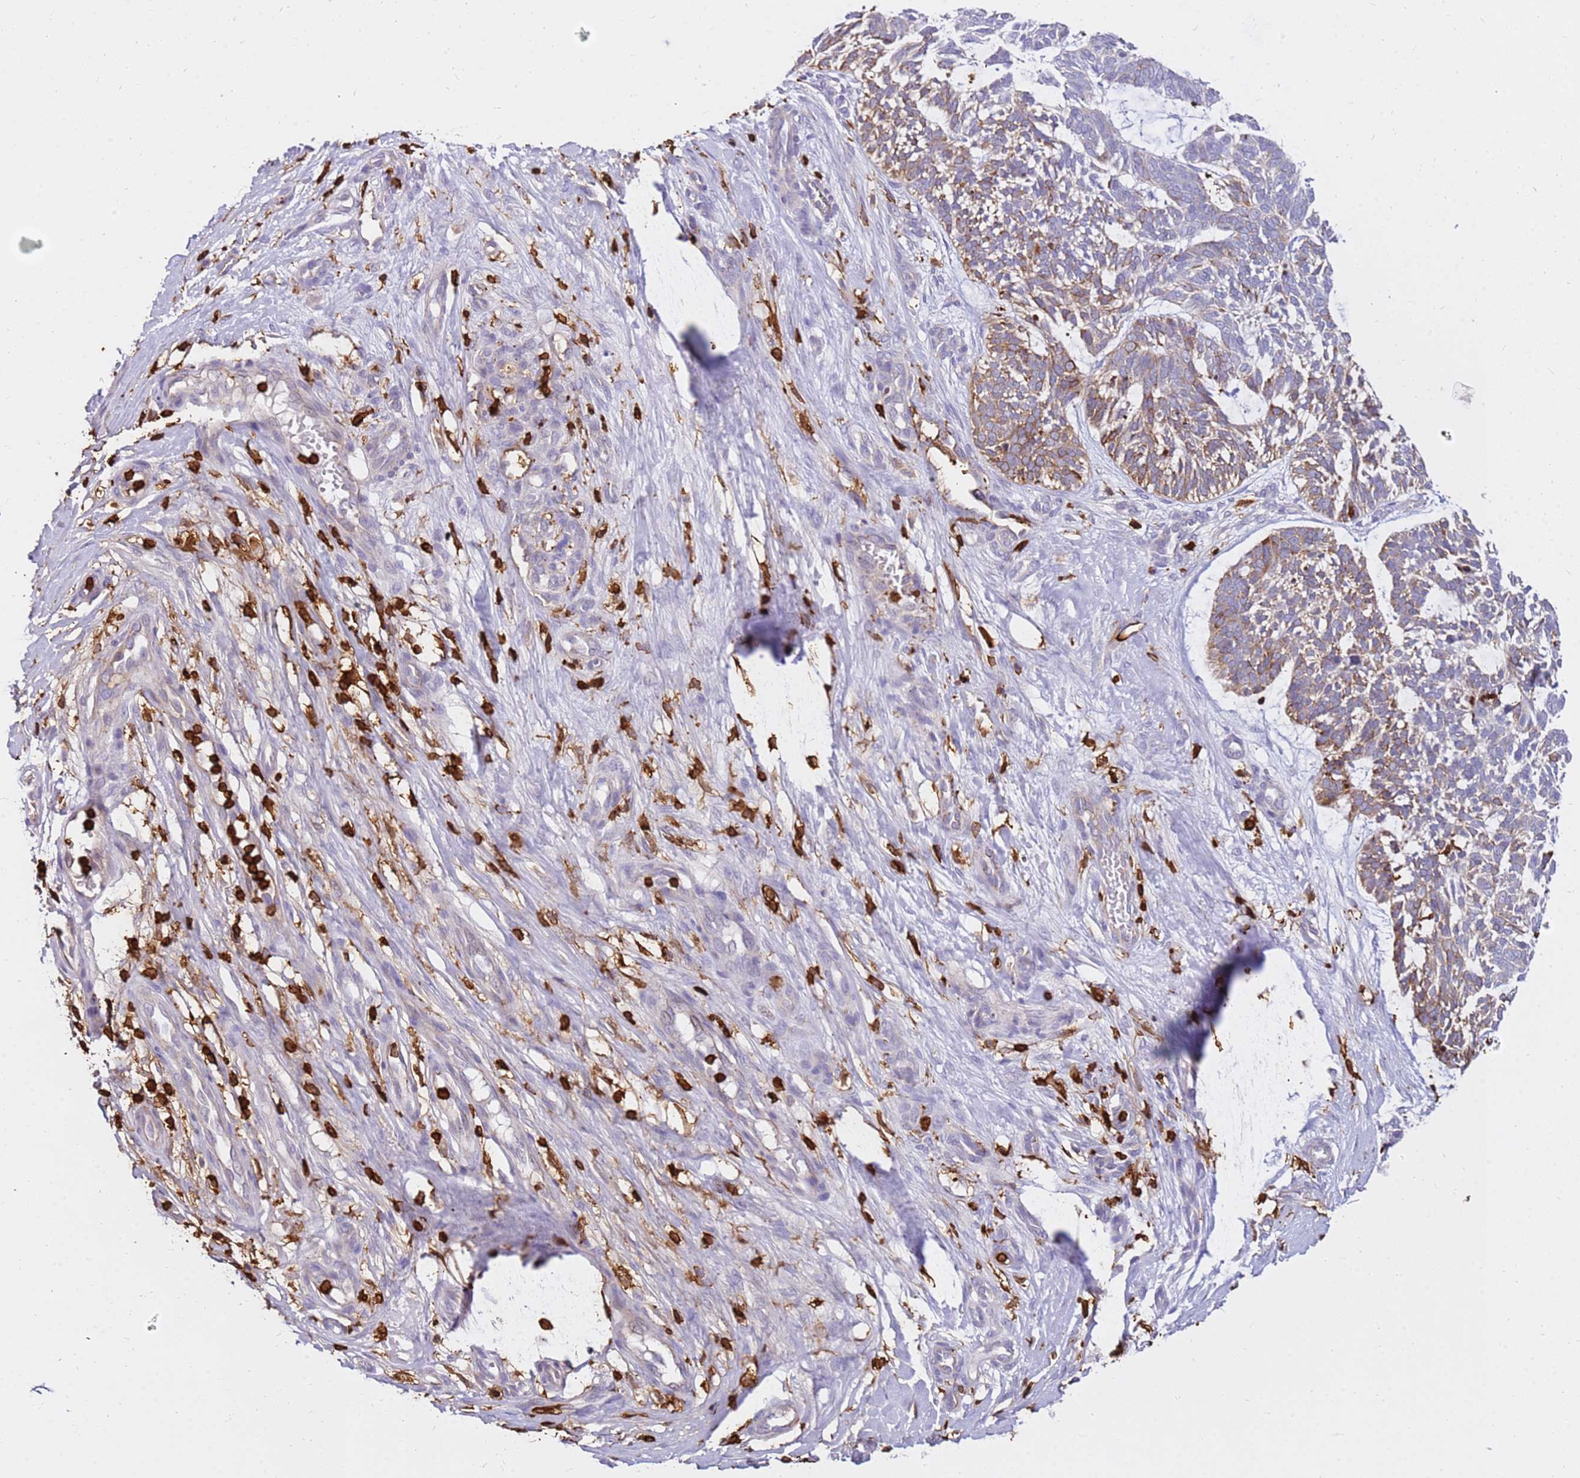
{"staining": {"intensity": "moderate", "quantity": "25%-75%", "location": "cytoplasmic/membranous"}, "tissue": "skin cancer", "cell_type": "Tumor cells", "image_type": "cancer", "snomed": [{"axis": "morphology", "description": "Basal cell carcinoma"}, {"axis": "topography", "description": "Skin"}], "caption": "Skin cancer (basal cell carcinoma) stained for a protein exhibits moderate cytoplasmic/membranous positivity in tumor cells.", "gene": "CORO1A", "patient": {"sex": "male", "age": 88}}